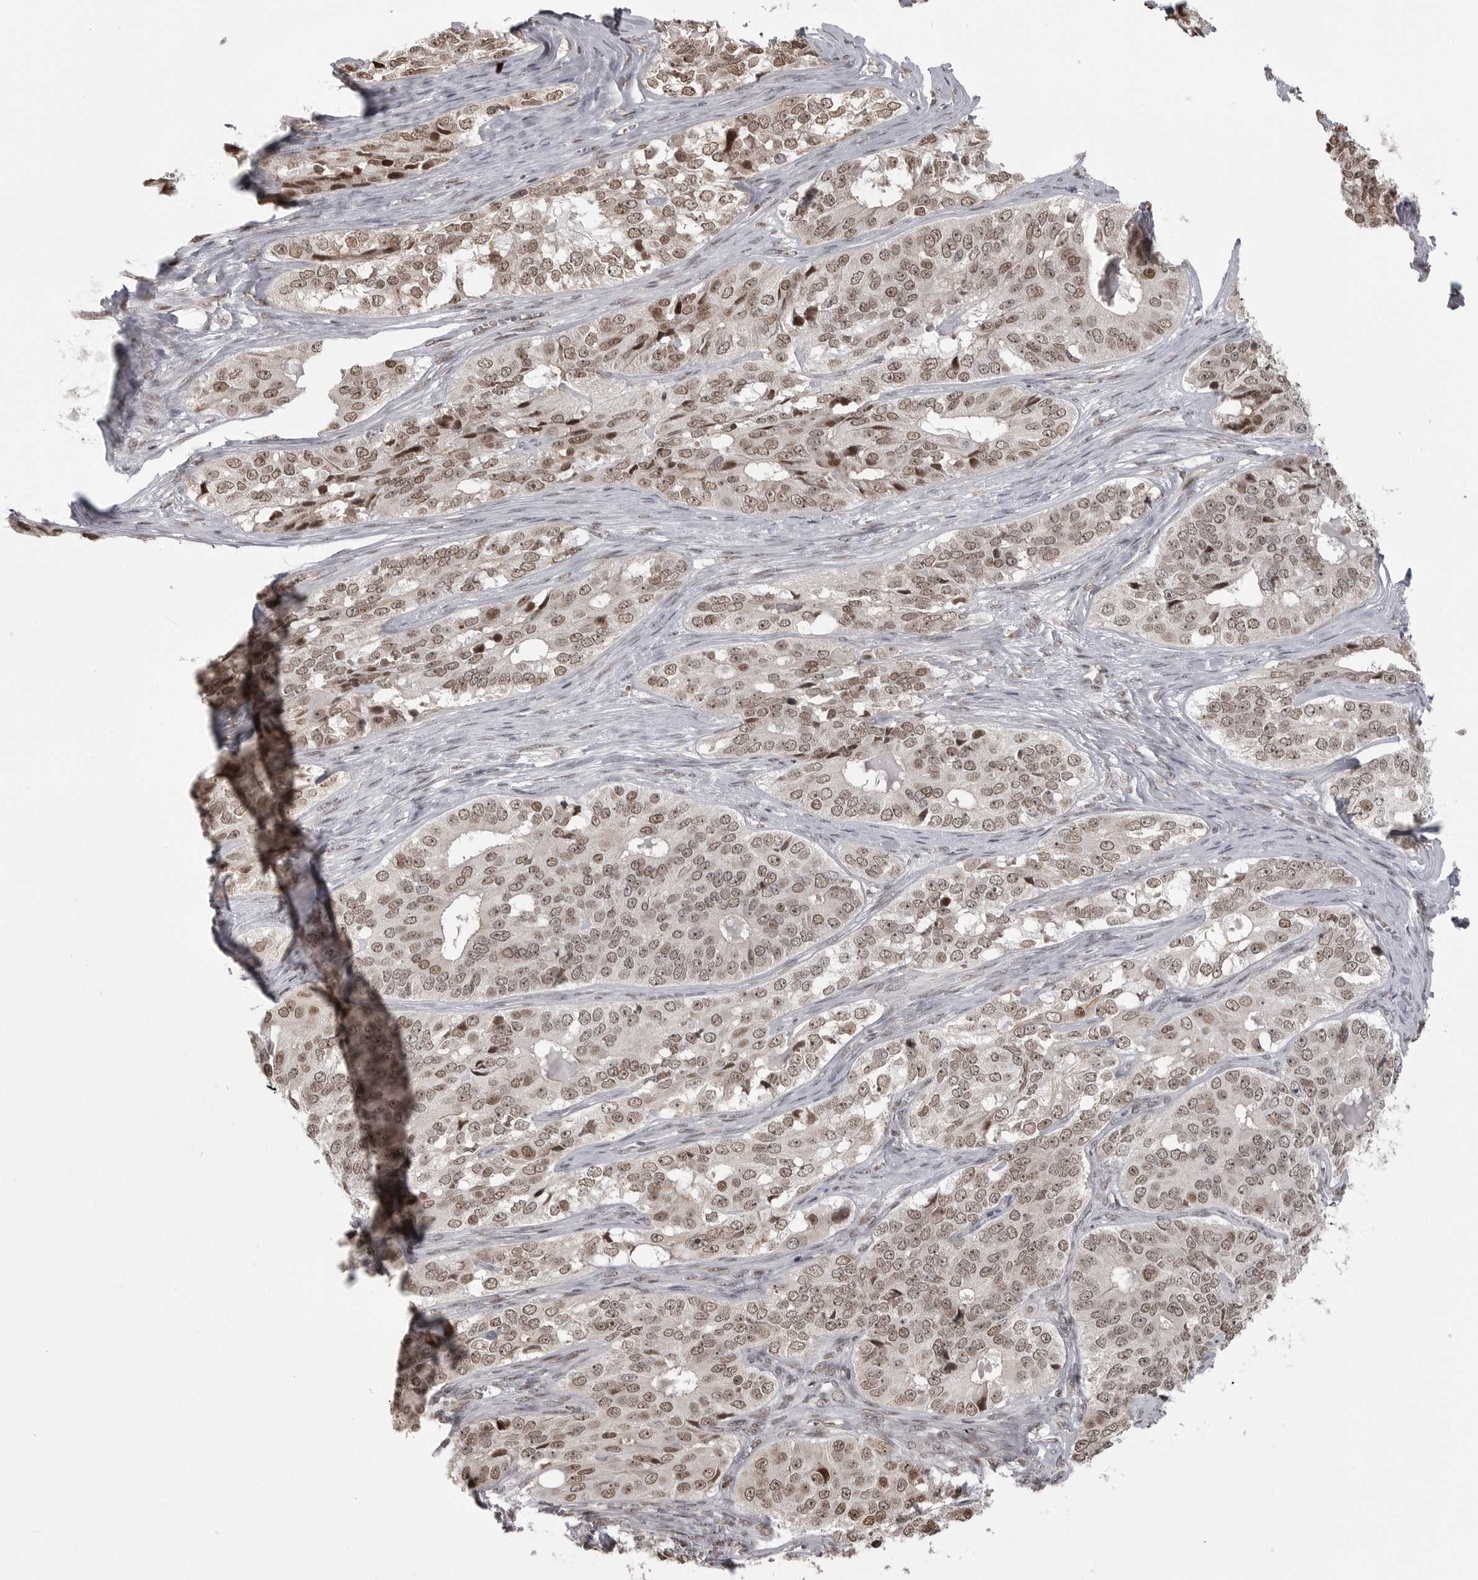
{"staining": {"intensity": "moderate", "quantity": ">75%", "location": "nuclear"}, "tissue": "ovarian cancer", "cell_type": "Tumor cells", "image_type": "cancer", "snomed": [{"axis": "morphology", "description": "Carcinoma, endometroid"}, {"axis": "topography", "description": "Ovary"}], "caption": "Approximately >75% of tumor cells in ovarian endometroid carcinoma exhibit moderate nuclear protein positivity as visualized by brown immunohistochemical staining.", "gene": "ISG20L2", "patient": {"sex": "female", "age": 51}}